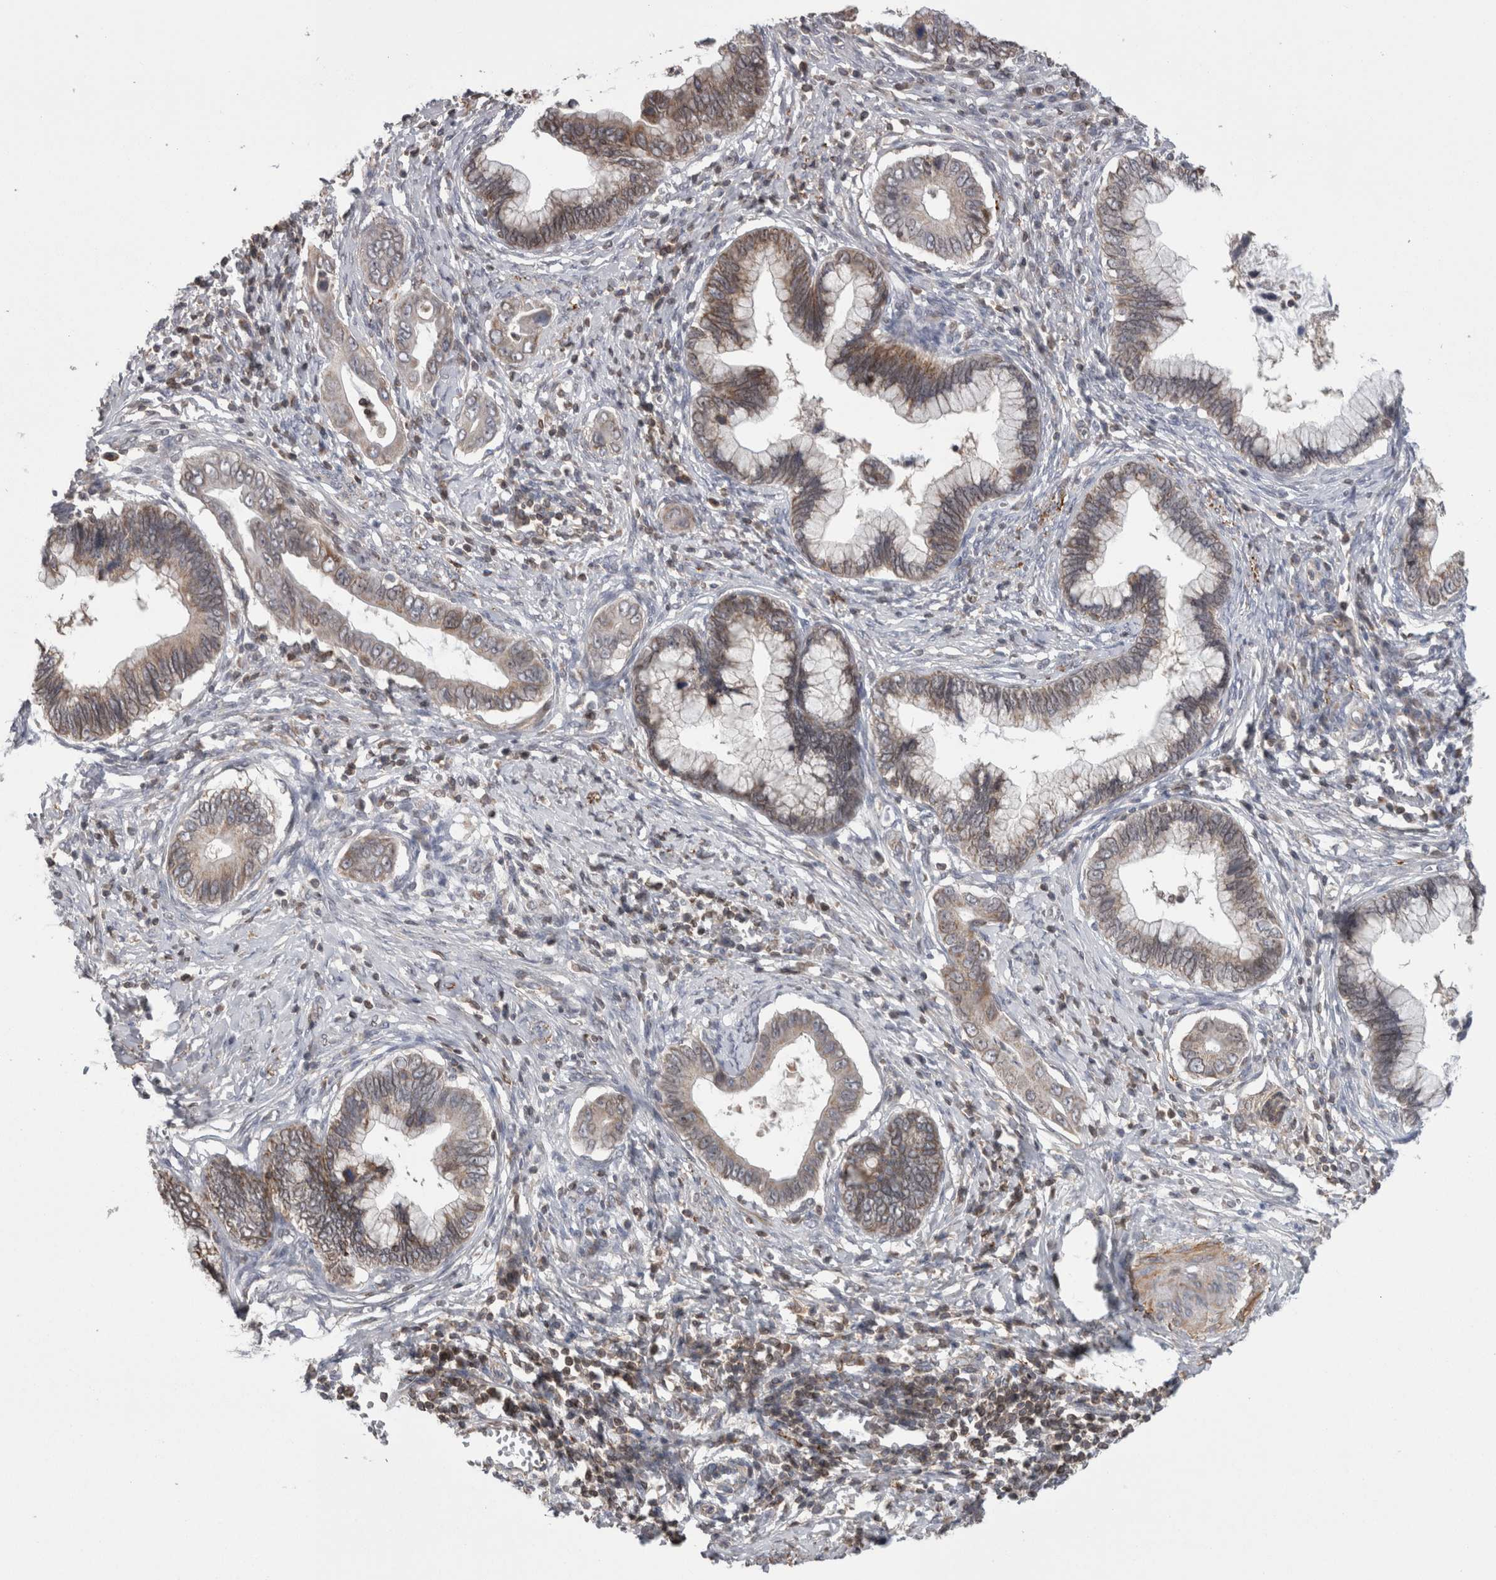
{"staining": {"intensity": "weak", "quantity": "25%-75%", "location": "cytoplasmic/membranous"}, "tissue": "cervical cancer", "cell_type": "Tumor cells", "image_type": "cancer", "snomed": [{"axis": "morphology", "description": "Adenocarcinoma, NOS"}, {"axis": "topography", "description": "Cervix"}], "caption": "Immunohistochemistry micrograph of neoplastic tissue: human adenocarcinoma (cervical) stained using immunohistochemistry (IHC) exhibits low levels of weak protein expression localized specifically in the cytoplasmic/membranous of tumor cells, appearing as a cytoplasmic/membranous brown color.", "gene": "DARS2", "patient": {"sex": "female", "age": 44}}